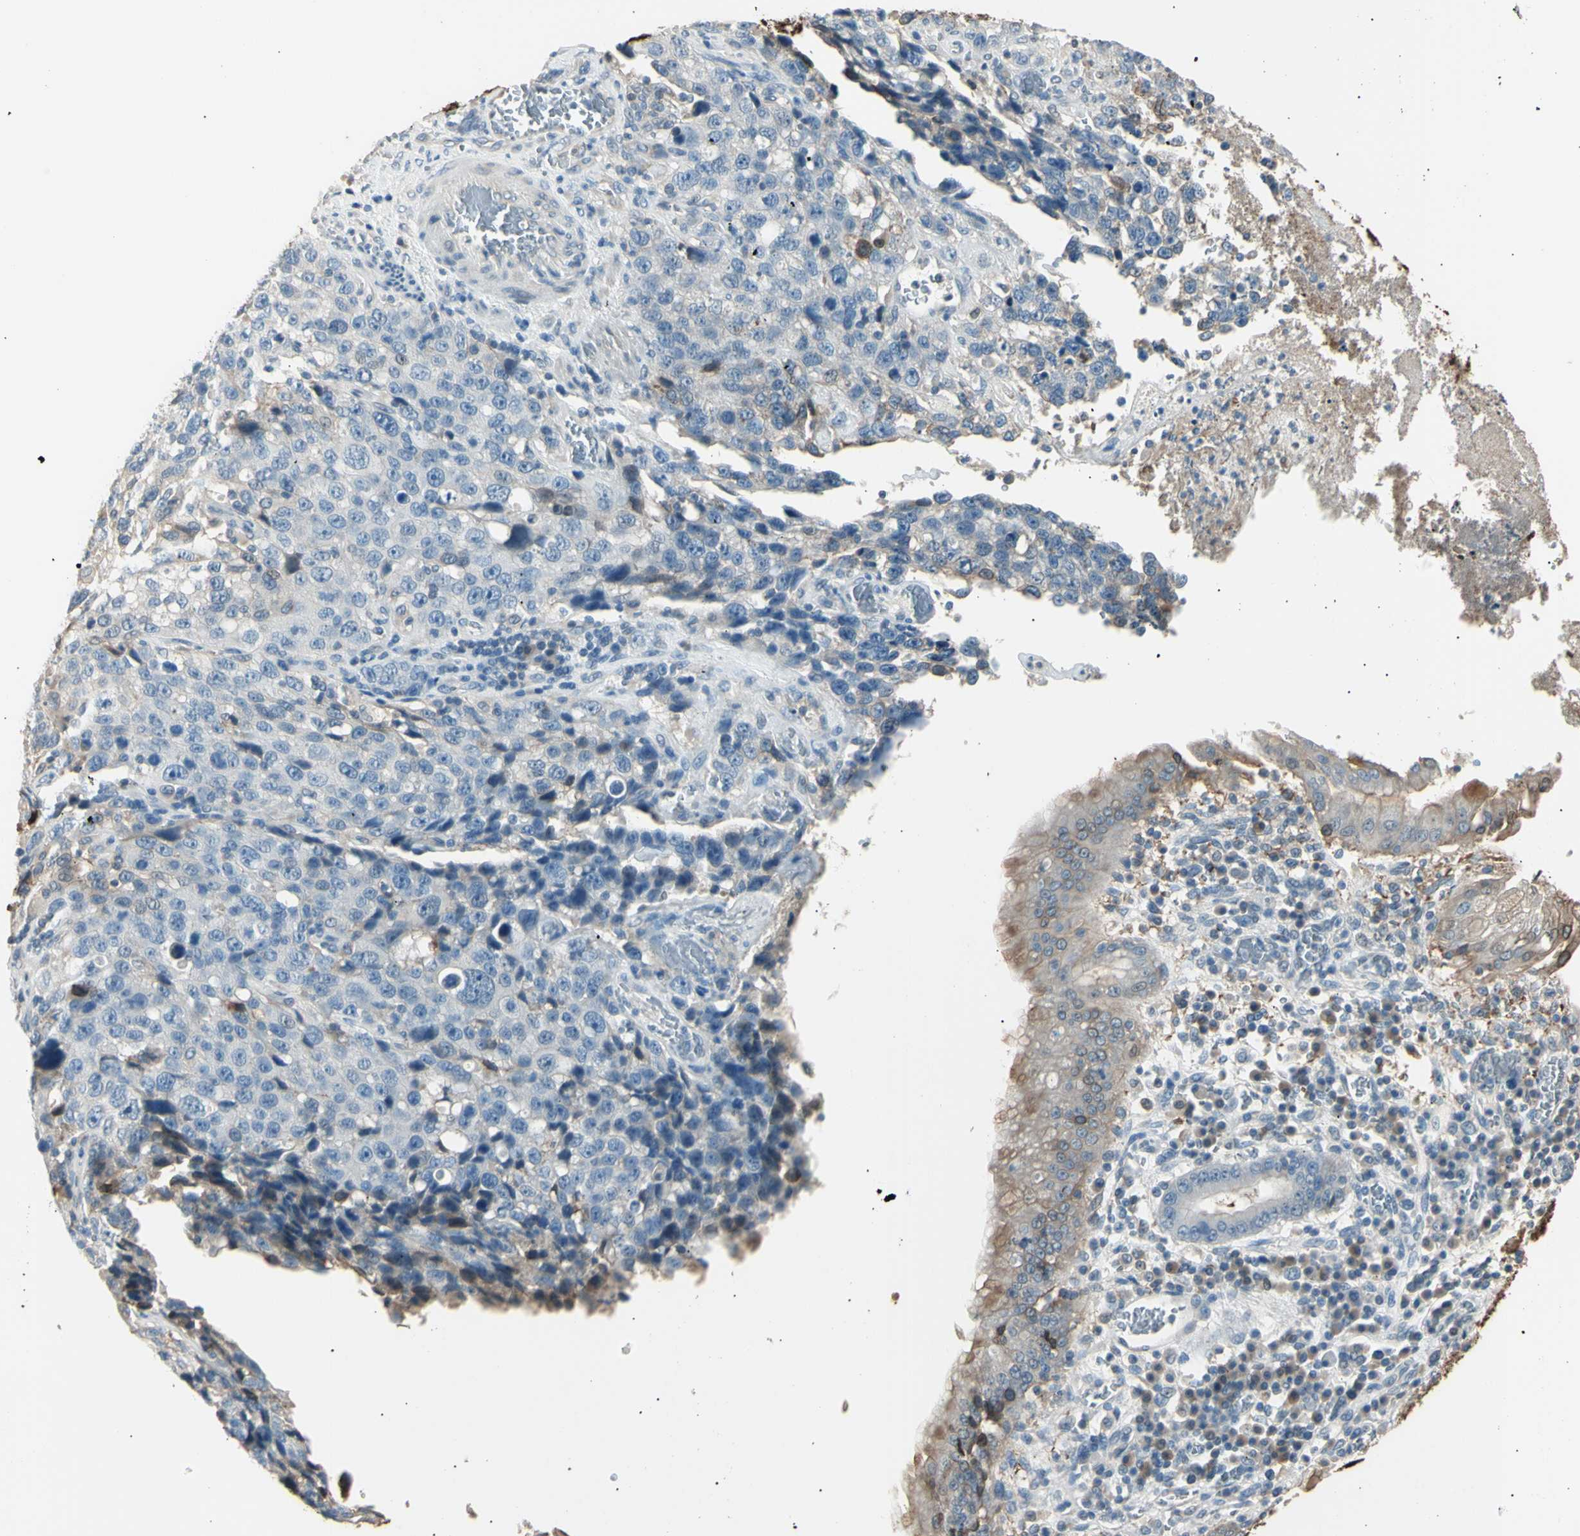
{"staining": {"intensity": "weak", "quantity": "<25%", "location": "cytoplasmic/membranous"}, "tissue": "stomach cancer", "cell_type": "Tumor cells", "image_type": "cancer", "snomed": [{"axis": "morphology", "description": "Normal tissue, NOS"}, {"axis": "morphology", "description": "Adenocarcinoma, NOS"}, {"axis": "topography", "description": "Stomach"}], "caption": "DAB (3,3'-diaminobenzidine) immunohistochemical staining of human stomach cancer (adenocarcinoma) displays no significant staining in tumor cells. Nuclei are stained in blue.", "gene": "LHPP", "patient": {"sex": "male", "age": 48}}